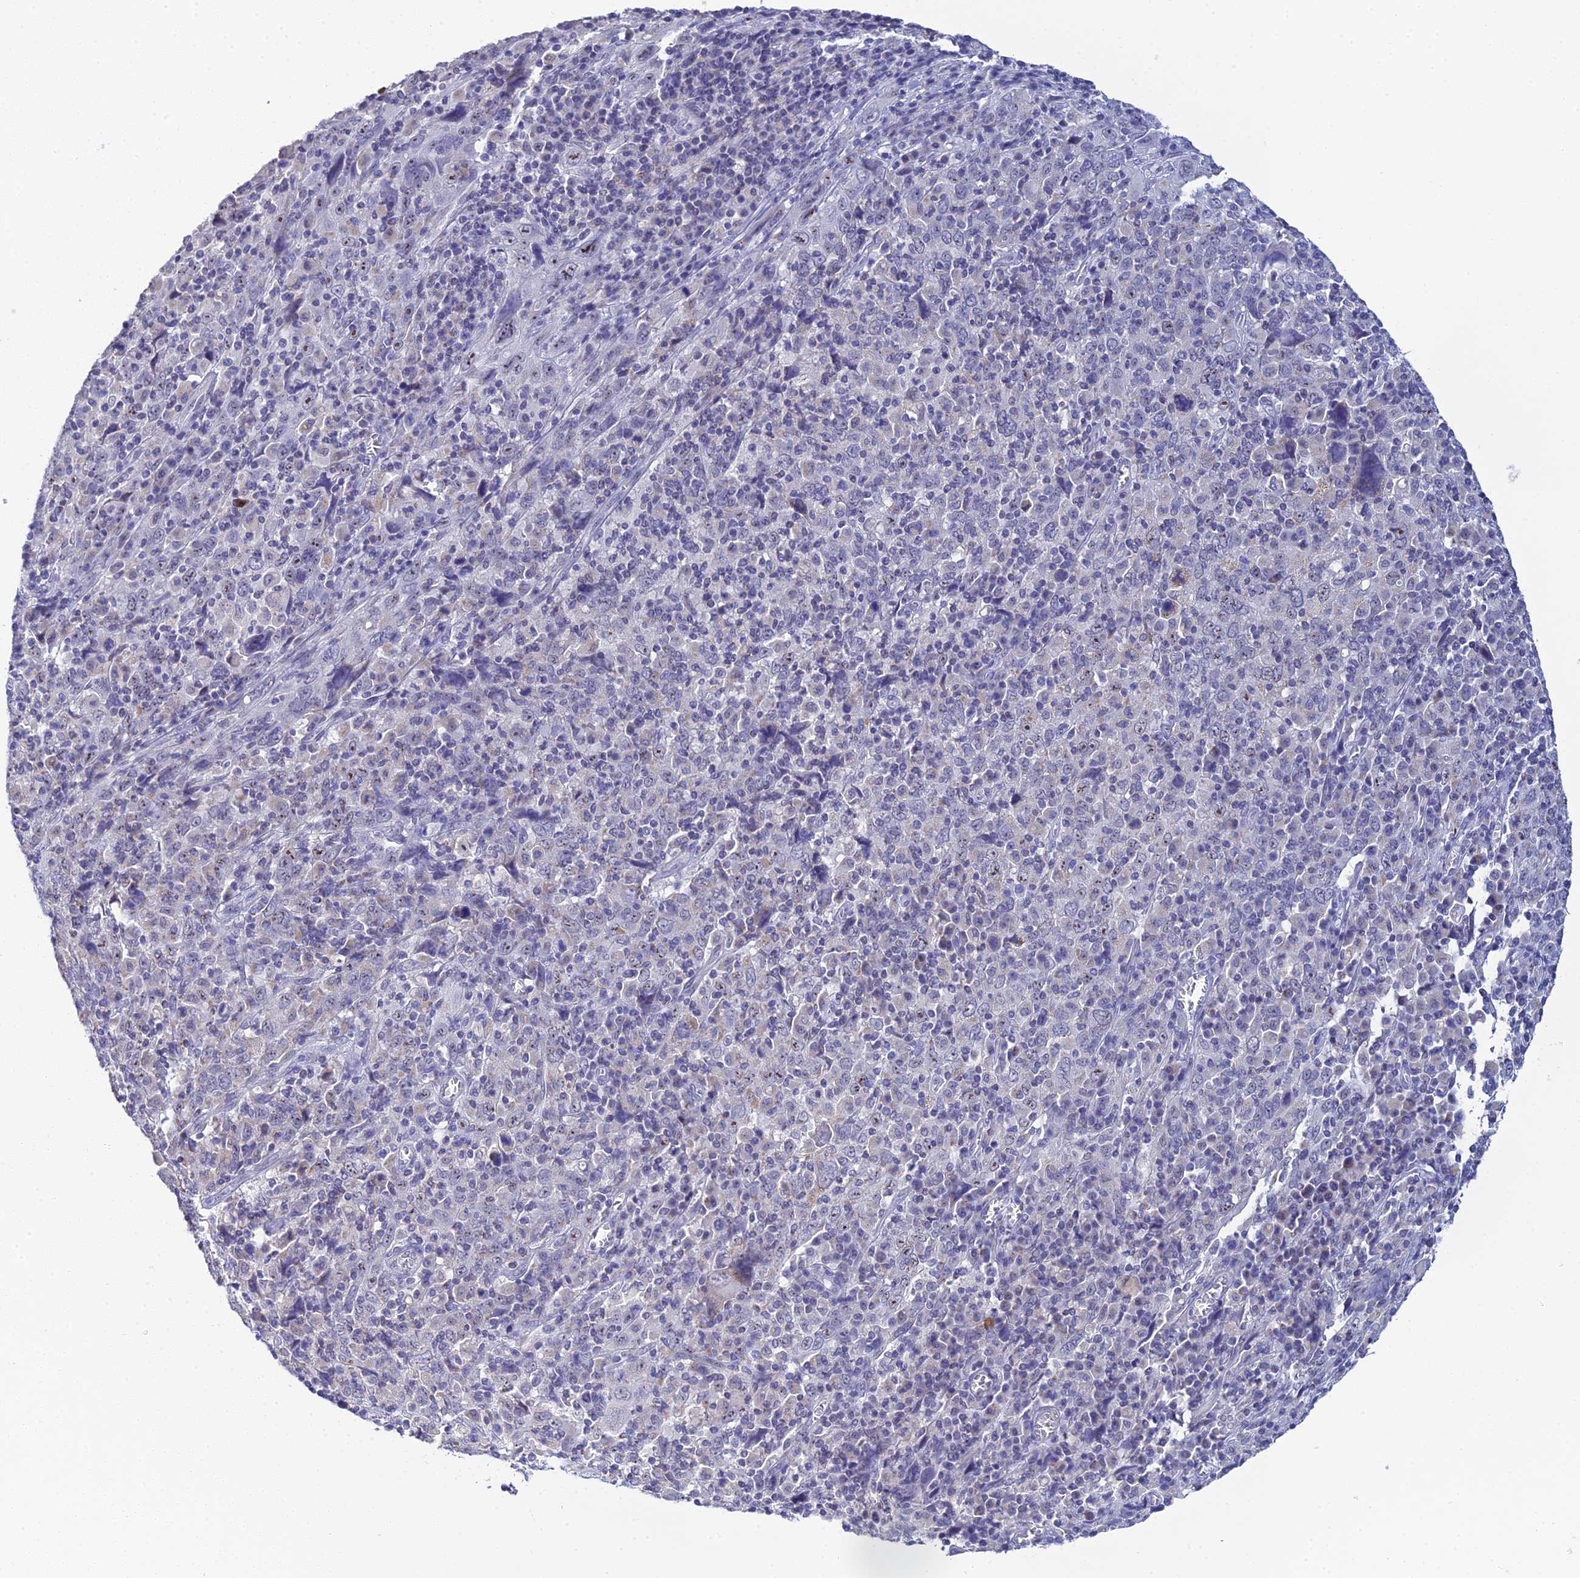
{"staining": {"intensity": "moderate", "quantity": "<25%", "location": "nuclear"}, "tissue": "cervical cancer", "cell_type": "Tumor cells", "image_type": "cancer", "snomed": [{"axis": "morphology", "description": "Squamous cell carcinoma, NOS"}, {"axis": "topography", "description": "Cervix"}], "caption": "IHC histopathology image of neoplastic tissue: cervical squamous cell carcinoma stained using immunohistochemistry (IHC) displays low levels of moderate protein expression localized specifically in the nuclear of tumor cells, appearing as a nuclear brown color.", "gene": "PLPP4", "patient": {"sex": "female", "age": 46}}